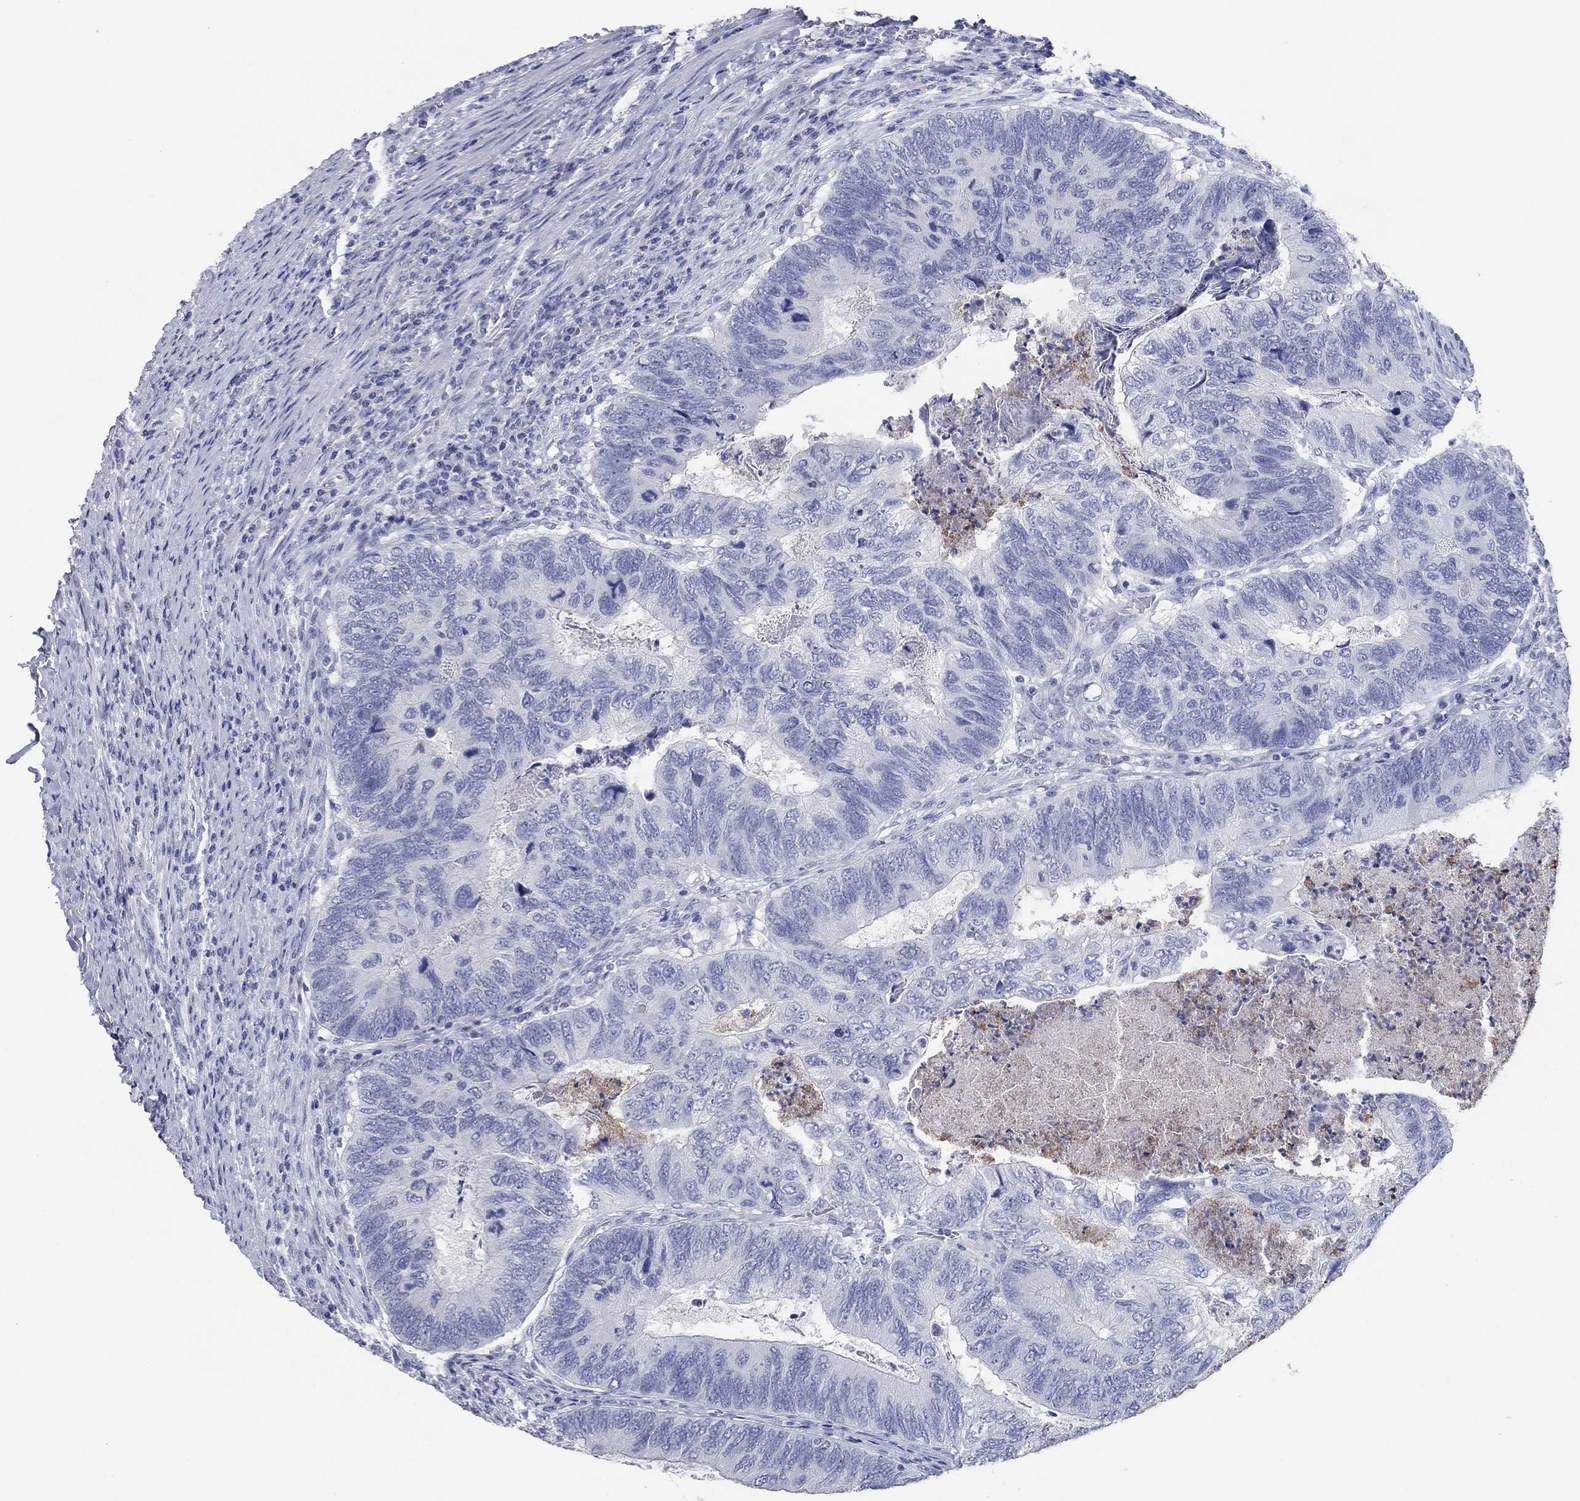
{"staining": {"intensity": "negative", "quantity": "none", "location": "none"}, "tissue": "colorectal cancer", "cell_type": "Tumor cells", "image_type": "cancer", "snomed": [{"axis": "morphology", "description": "Adenocarcinoma, NOS"}, {"axis": "topography", "description": "Colon"}], "caption": "A histopathology image of colorectal cancer stained for a protein reveals no brown staining in tumor cells.", "gene": "POU5F1", "patient": {"sex": "female", "age": 67}}